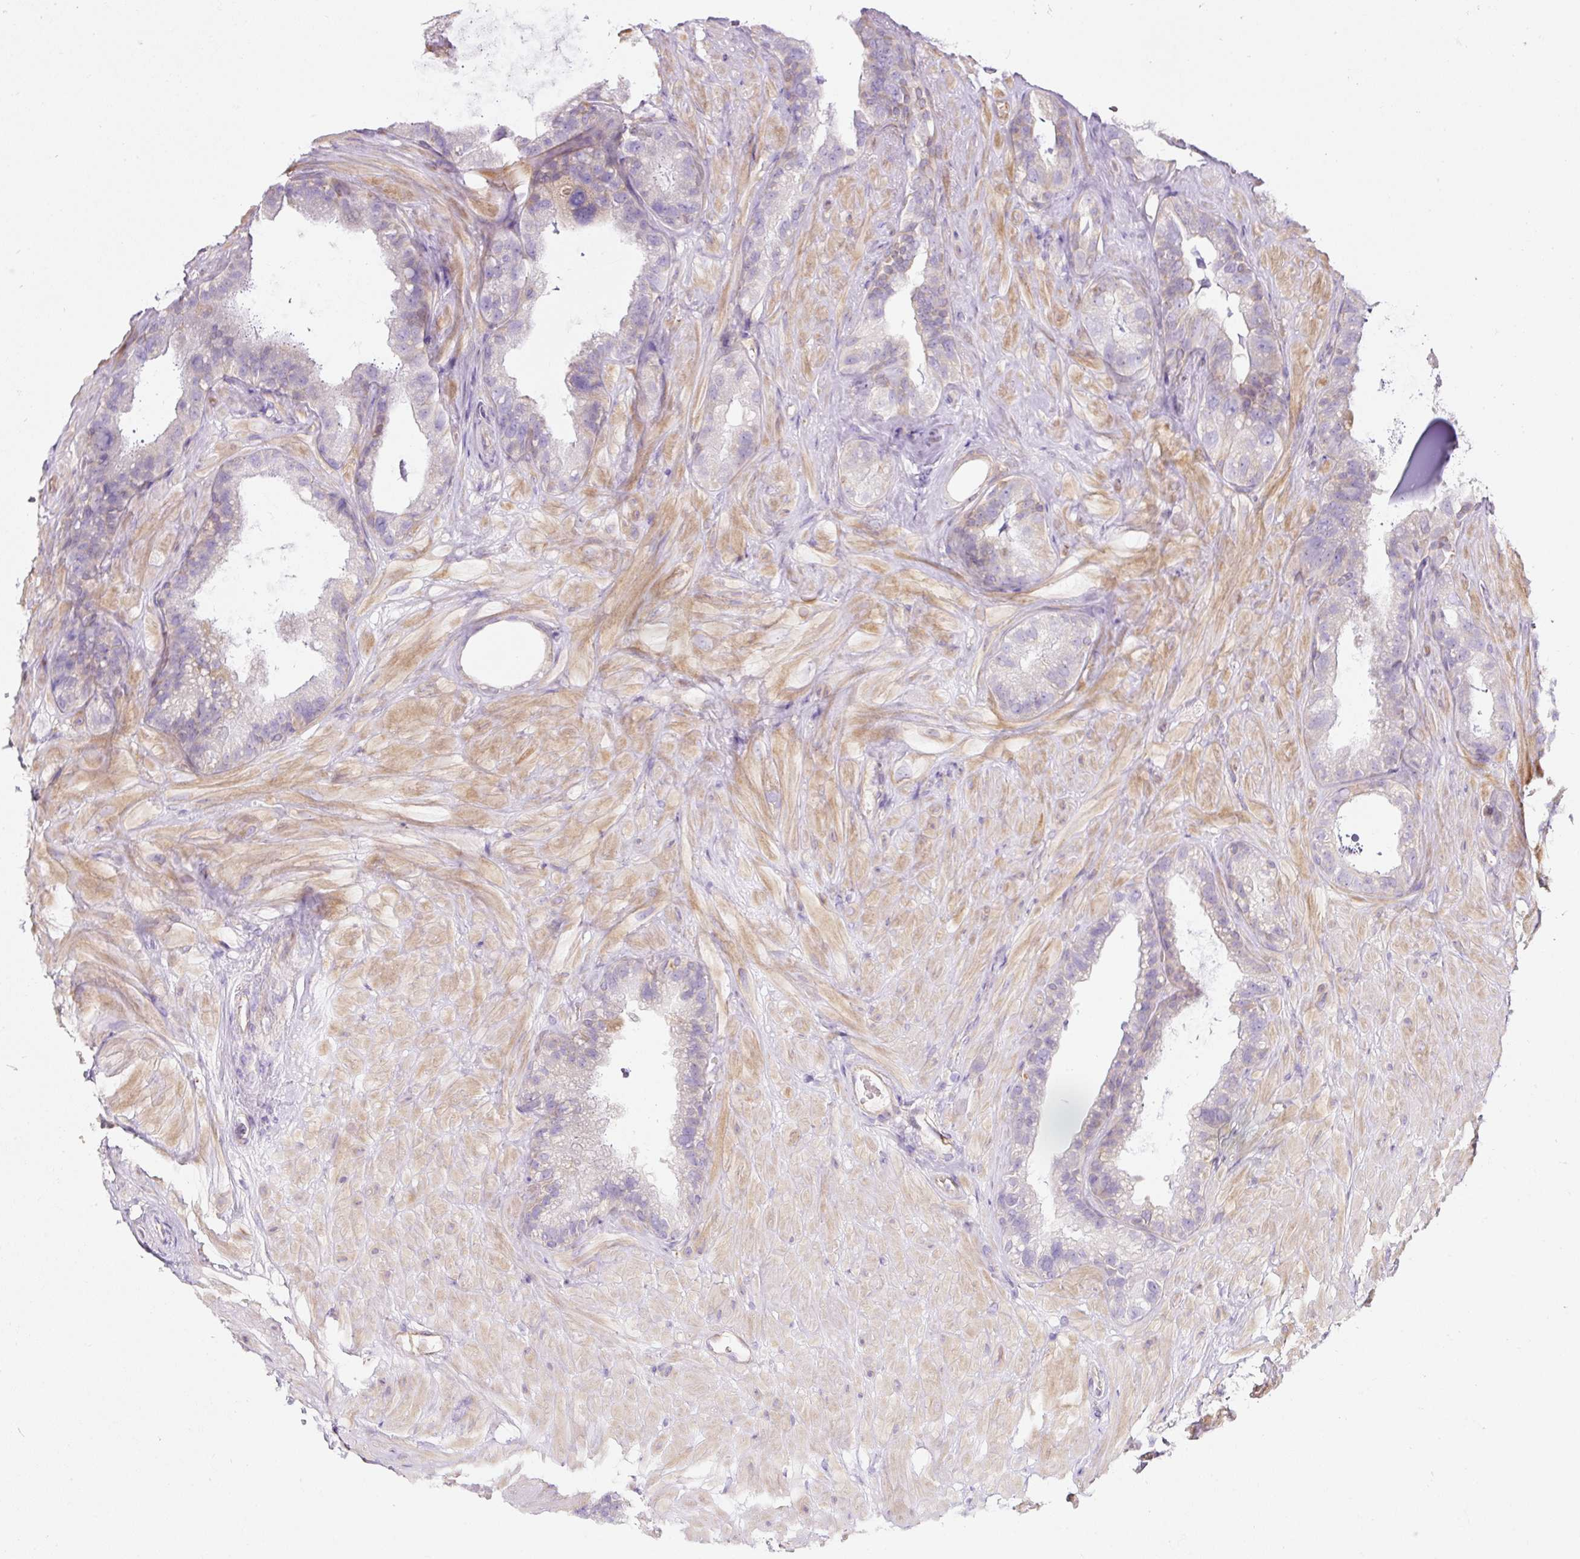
{"staining": {"intensity": "negative", "quantity": "none", "location": "none"}, "tissue": "seminal vesicle", "cell_type": "Glandular cells", "image_type": "normal", "snomed": [{"axis": "morphology", "description": "Normal tissue, NOS"}, {"axis": "topography", "description": "Seminal veicle"}, {"axis": "topography", "description": "Peripheral nerve tissue"}], "caption": "Histopathology image shows no protein staining in glandular cells of unremarkable seminal vesicle. The staining is performed using DAB (3,3'-diaminobenzidine) brown chromogen with nuclei counter-stained in using hematoxylin.", "gene": "ERAP2", "patient": {"sex": "male", "age": 76}}